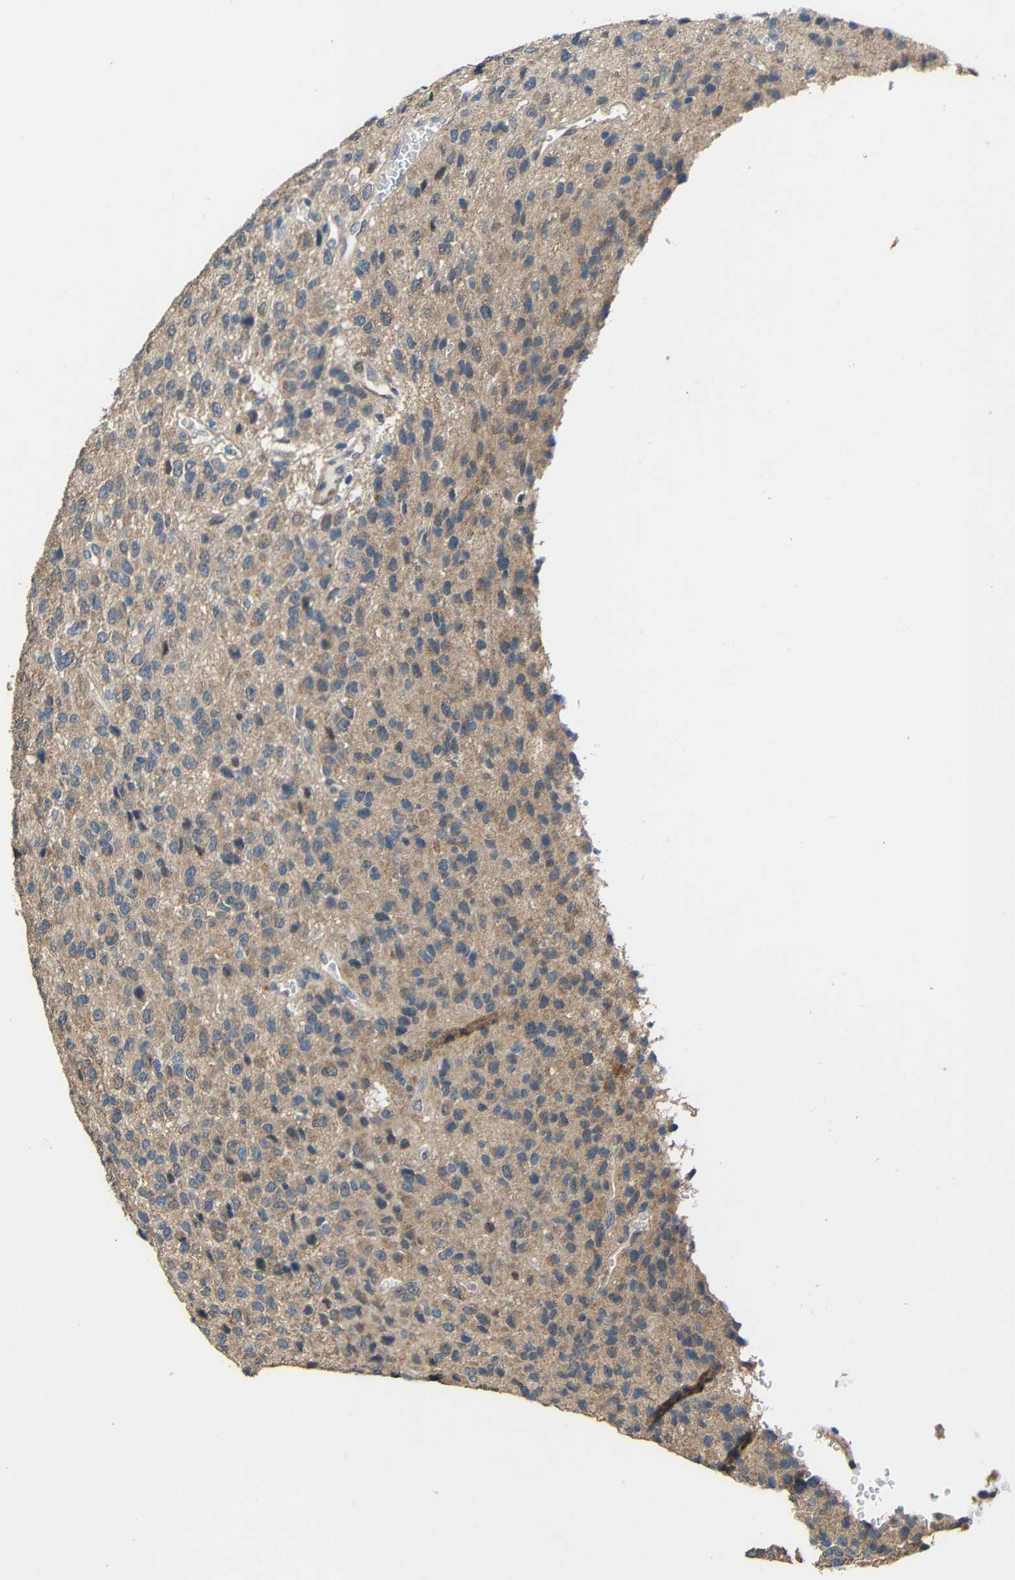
{"staining": {"intensity": "weak", "quantity": ">75%", "location": "cytoplasmic/membranous"}, "tissue": "glioma", "cell_type": "Tumor cells", "image_type": "cancer", "snomed": [{"axis": "morphology", "description": "Glioma, malignant, High grade"}, {"axis": "topography", "description": "pancreas cauda"}], "caption": "Human high-grade glioma (malignant) stained with a protein marker demonstrates weak staining in tumor cells.", "gene": "CHST9", "patient": {"sex": "male", "age": 60}}